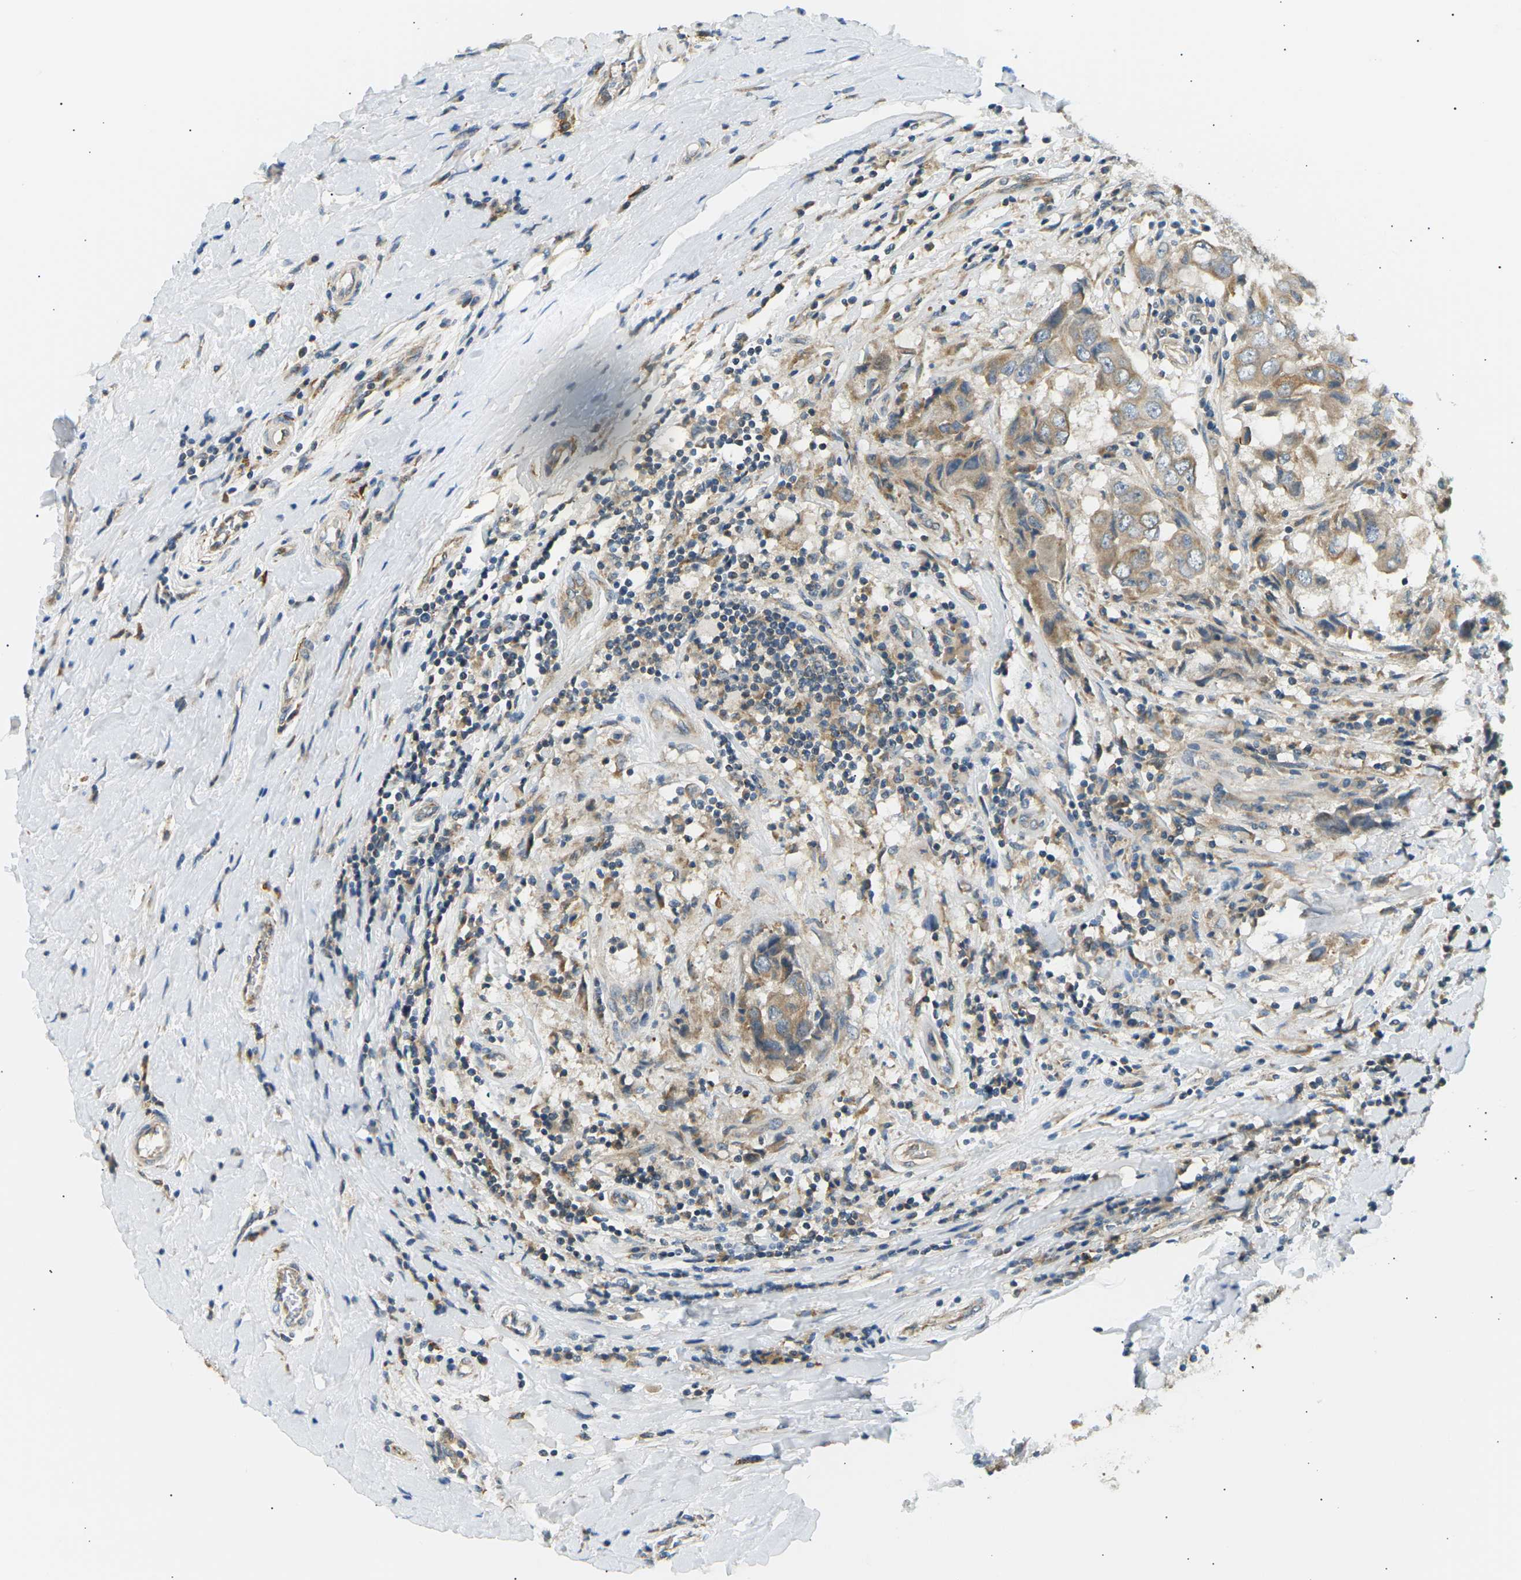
{"staining": {"intensity": "moderate", "quantity": ">75%", "location": "cytoplasmic/membranous"}, "tissue": "breast cancer", "cell_type": "Tumor cells", "image_type": "cancer", "snomed": [{"axis": "morphology", "description": "Duct carcinoma"}, {"axis": "topography", "description": "Breast"}], "caption": "Moderate cytoplasmic/membranous positivity is seen in approximately >75% of tumor cells in breast infiltrating ductal carcinoma. (IHC, brightfield microscopy, high magnification).", "gene": "TBC1D8", "patient": {"sex": "female", "age": 27}}